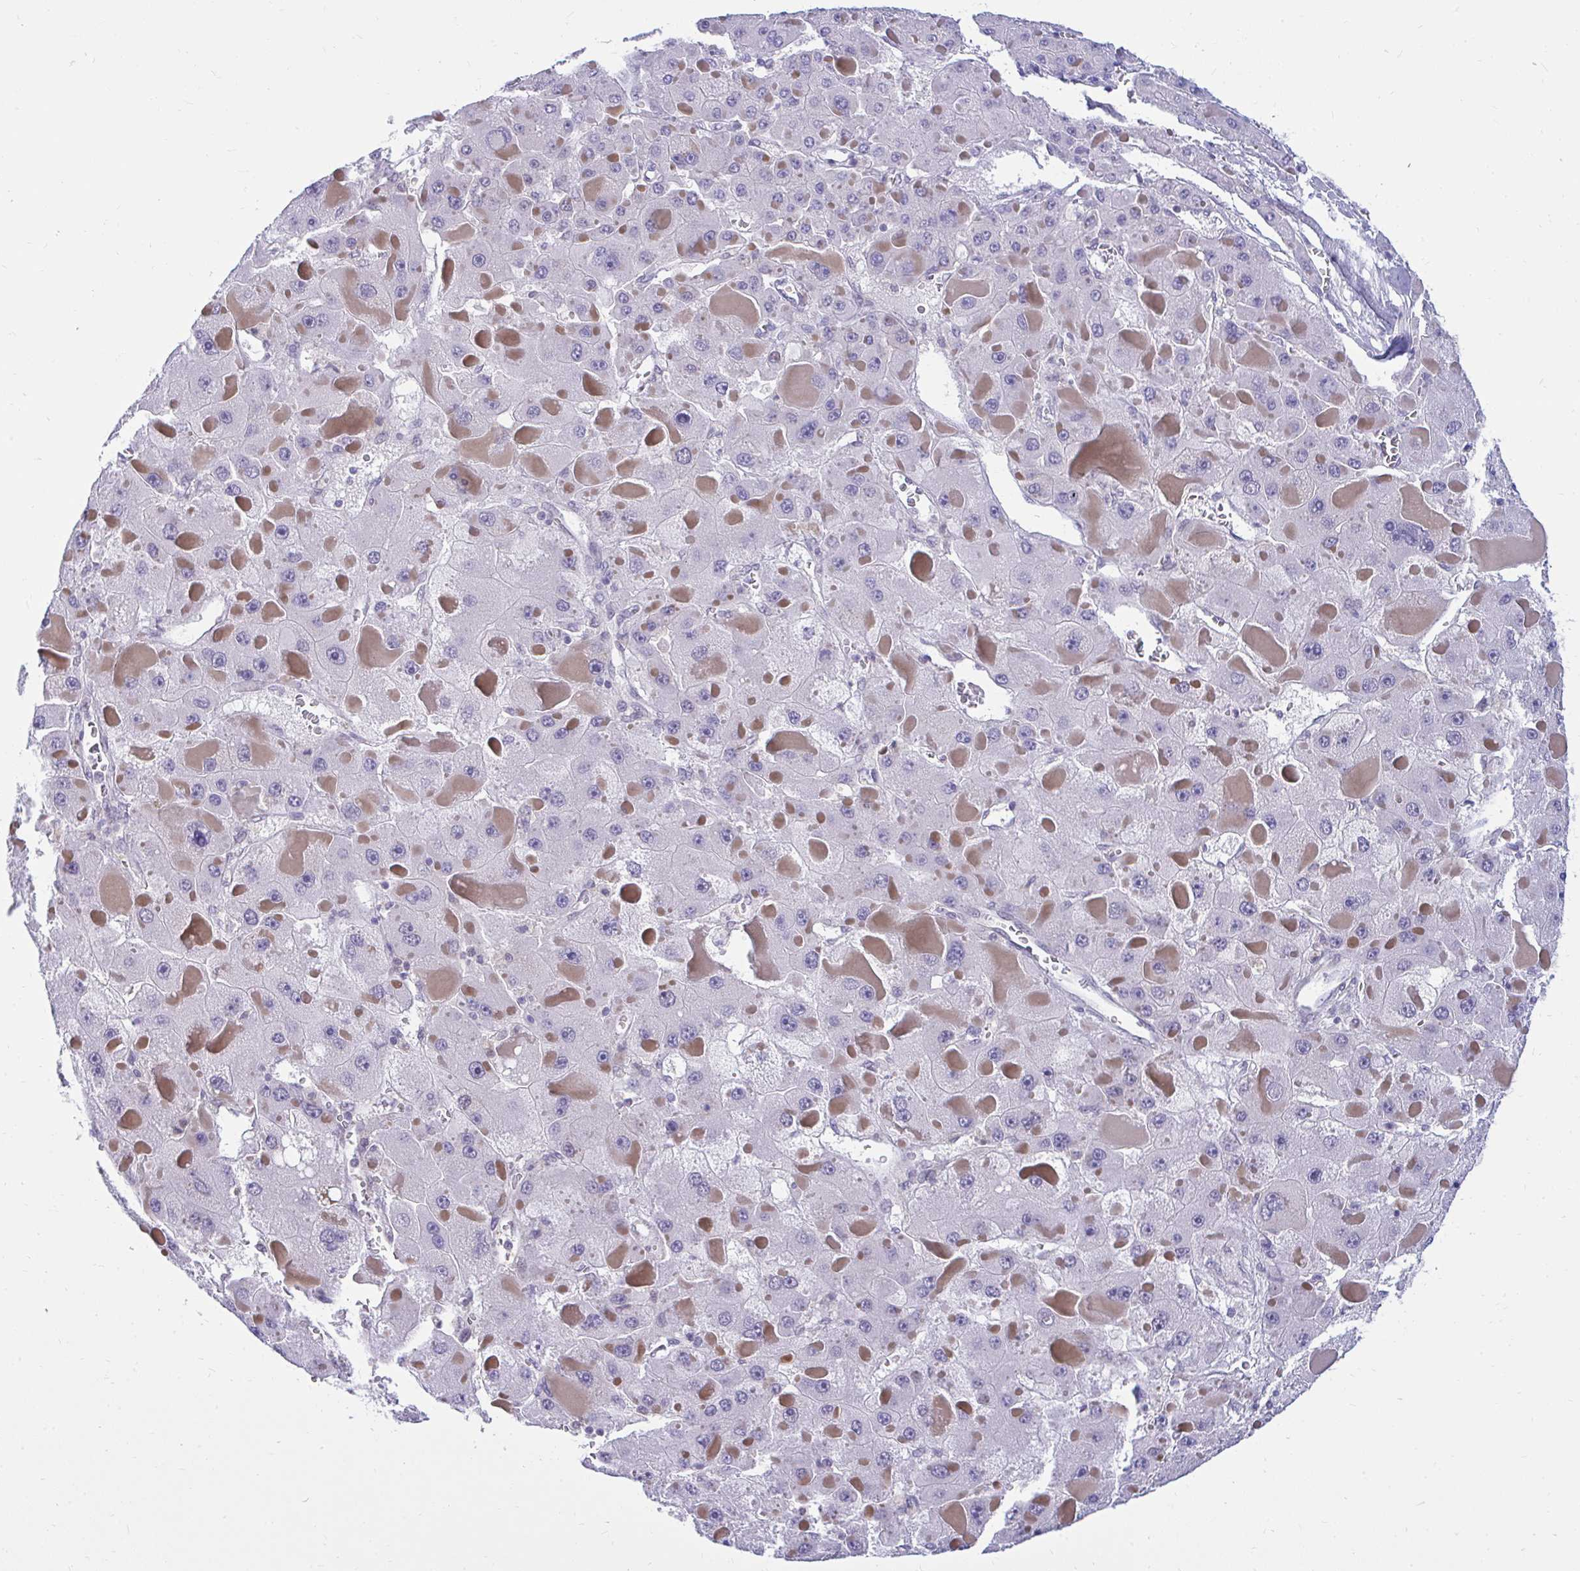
{"staining": {"intensity": "weak", "quantity": "<25%", "location": "cytoplasmic/membranous,nuclear"}, "tissue": "liver cancer", "cell_type": "Tumor cells", "image_type": "cancer", "snomed": [{"axis": "morphology", "description": "Carcinoma, Hepatocellular, NOS"}, {"axis": "topography", "description": "Liver"}], "caption": "Tumor cells show no significant expression in hepatocellular carcinoma (liver). (DAB immunohistochemistry, high magnification).", "gene": "CSE1L", "patient": {"sex": "female", "age": 73}}